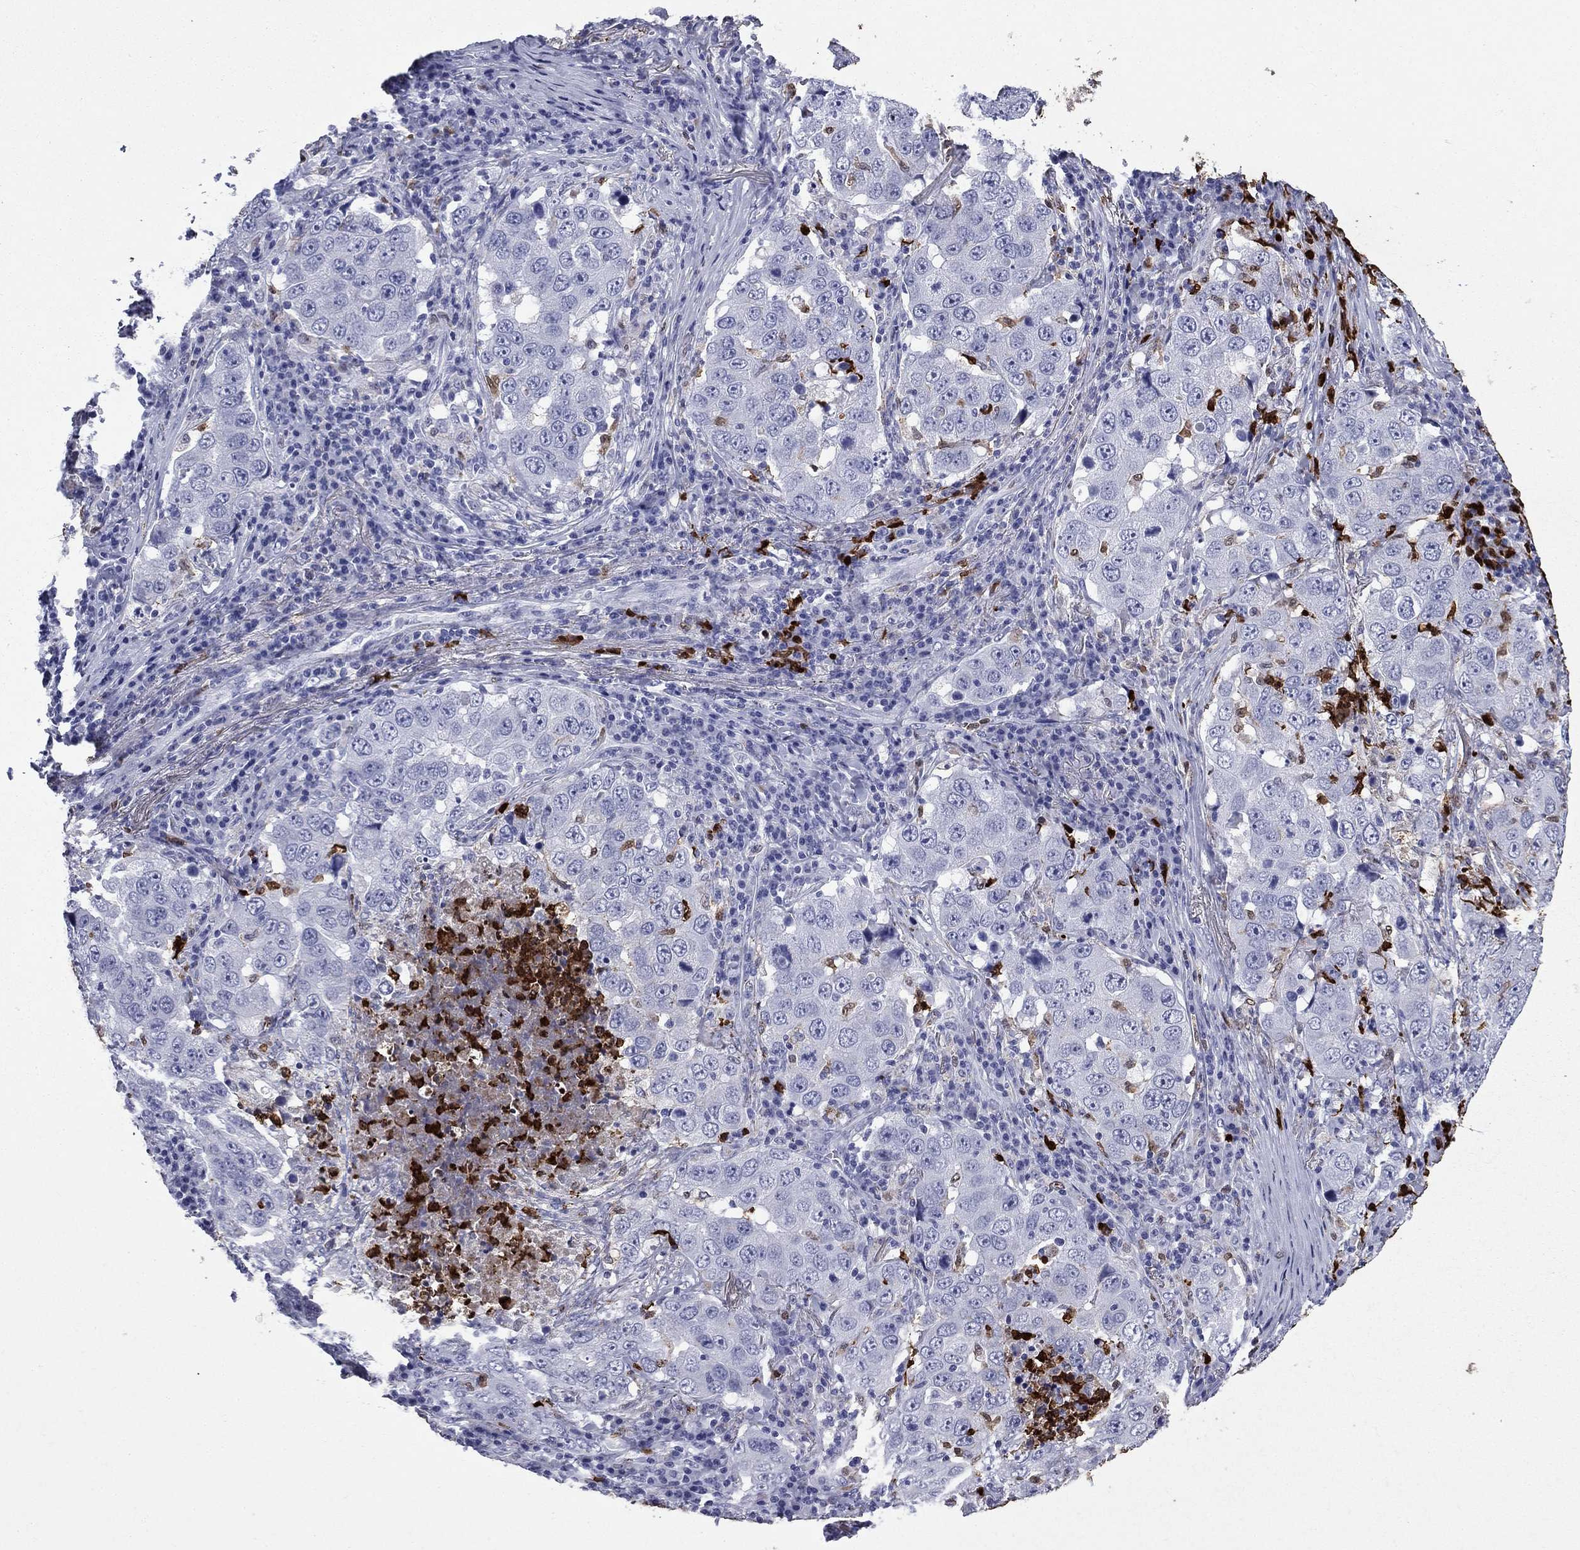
{"staining": {"intensity": "negative", "quantity": "none", "location": "none"}, "tissue": "lung cancer", "cell_type": "Tumor cells", "image_type": "cancer", "snomed": [{"axis": "morphology", "description": "Adenocarcinoma, NOS"}, {"axis": "topography", "description": "Lung"}], "caption": "Image shows no protein expression in tumor cells of lung cancer (adenocarcinoma) tissue.", "gene": "TRIM29", "patient": {"sex": "male", "age": 73}}